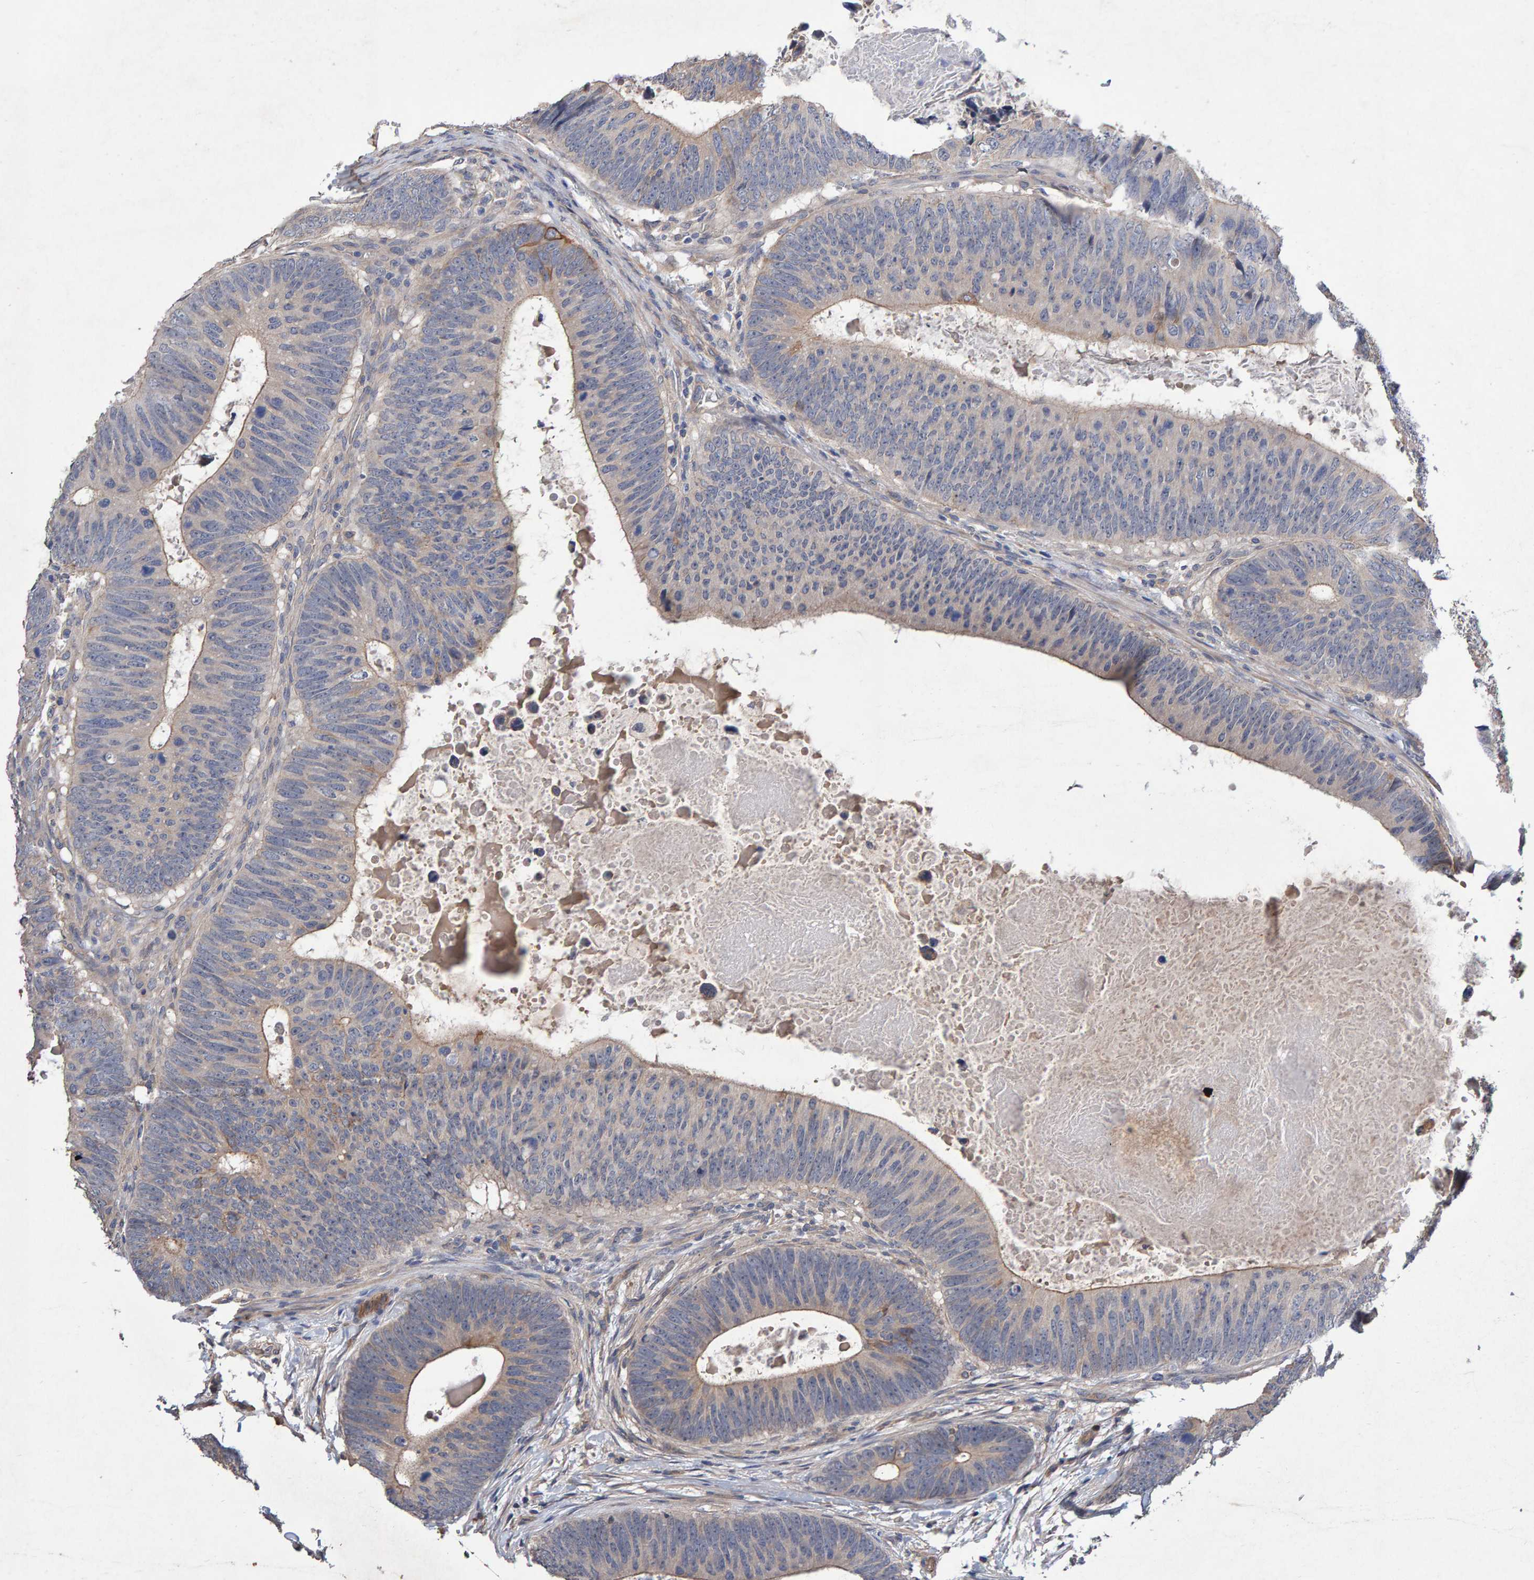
{"staining": {"intensity": "weak", "quantity": "25%-75%", "location": "cytoplasmic/membranous"}, "tissue": "colorectal cancer", "cell_type": "Tumor cells", "image_type": "cancer", "snomed": [{"axis": "morphology", "description": "Adenocarcinoma, NOS"}, {"axis": "topography", "description": "Colon"}], "caption": "An IHC histopathology image of neoplastic tissue is shown. Protein staining in brown highlights weak cytoplasmic/membranous positivity in adenocarcinoma (colorectal) within tumor cells. Immunohistochemistry (ihc) stains the protein in brown and the nuclei are stained blue.", "gene": "EFR3A", "patient": {"sex": "male", "age": 56}}